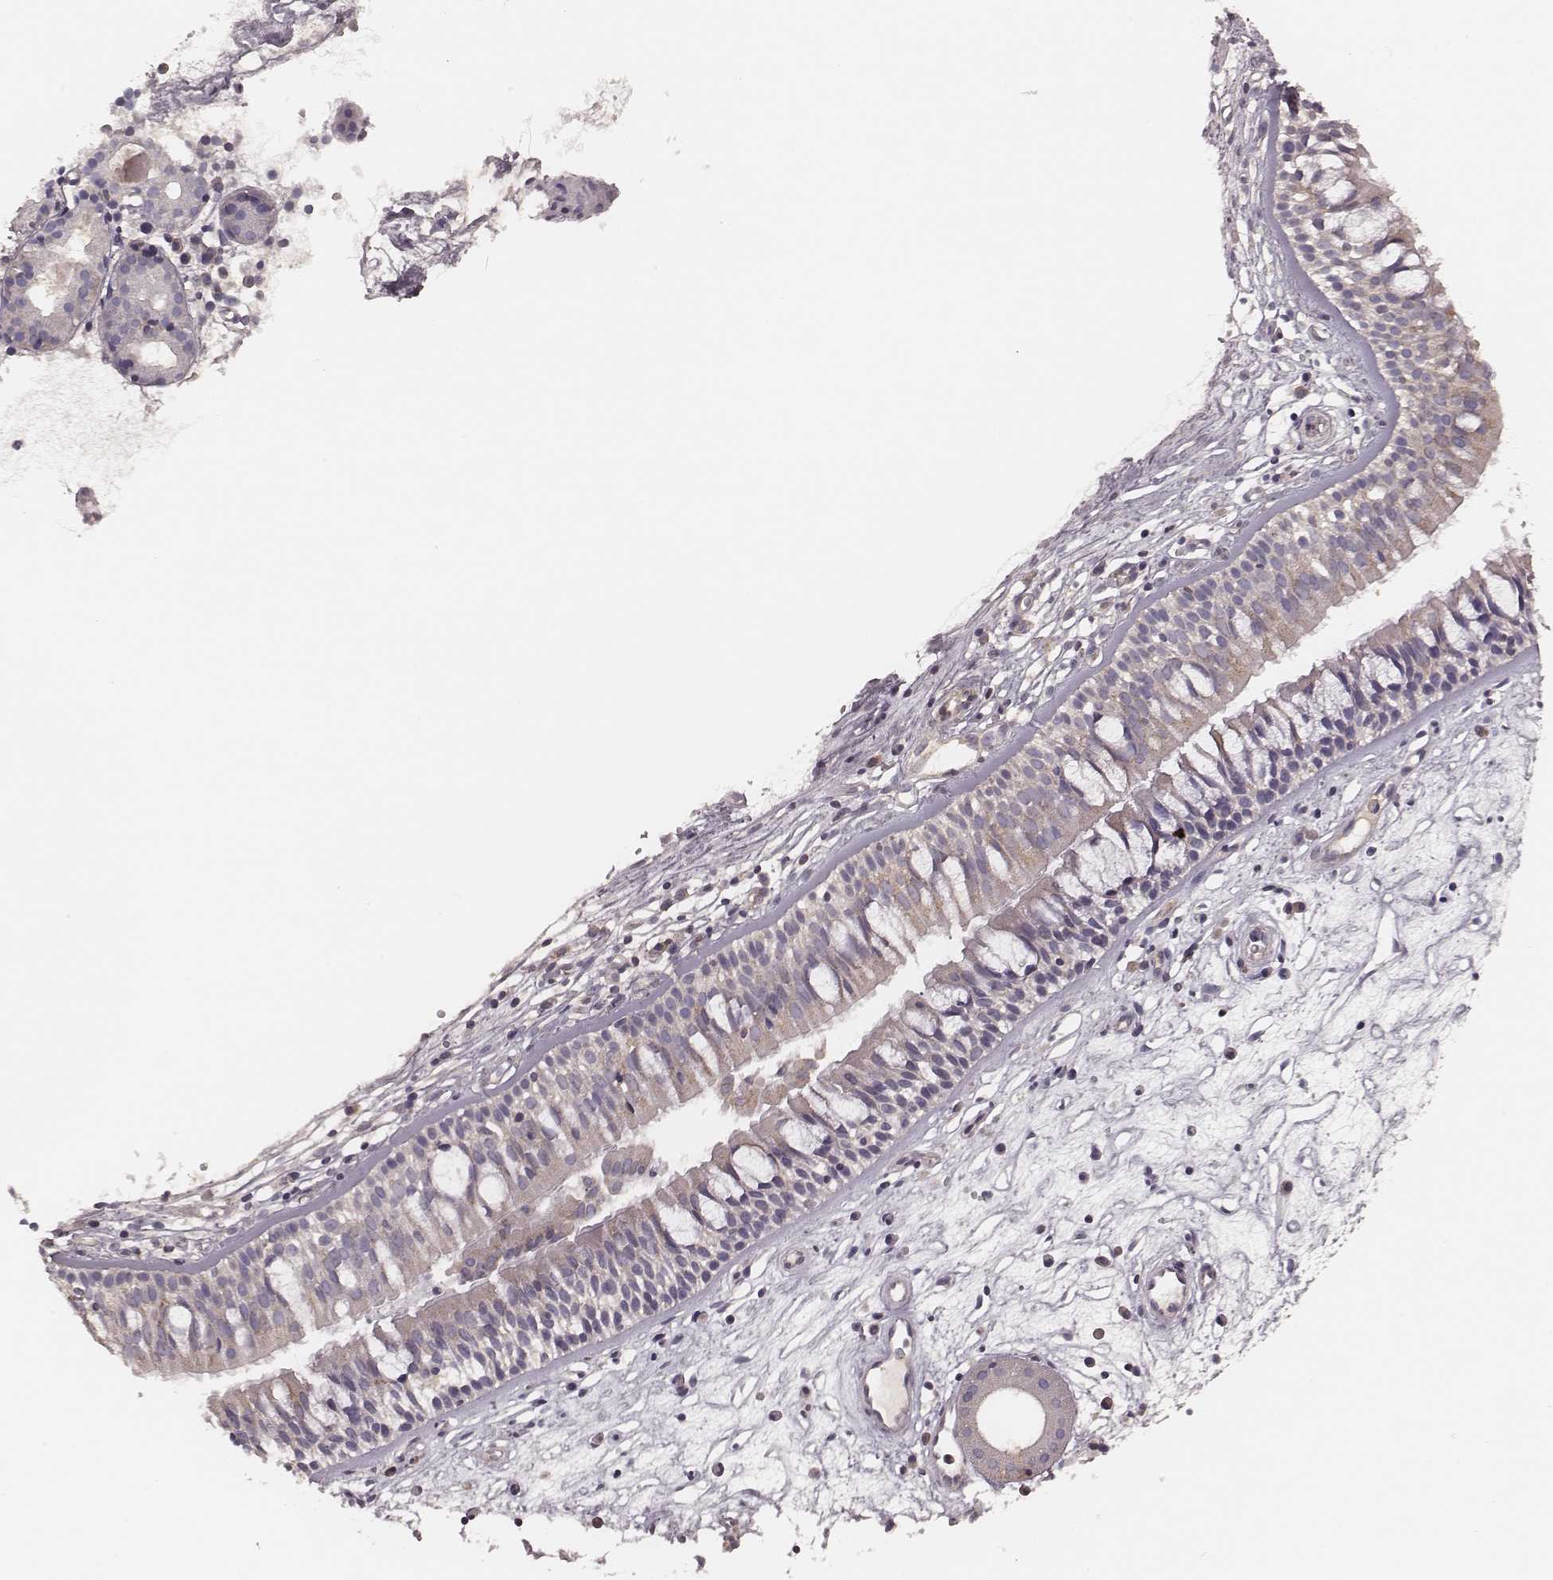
{"staining": {"intensity": "weak", "quantity": "<25%", "location": "cytoplasmic/membranous"}, "tissue": "nasopharynx", "cell_type": "Respiratory epithelial cells", "image_type": "normal", "snomed": [{"axis": "morphology", "description": "Normal tissue, NOS"}, {"axis": "topography", "description": "Nasopharynx"}], "caption": "IHC image of unremarkable nasopharynx: human nasopharynx stained with DAB (3,3'-diaminobenzidine) demonstrates no significant protein staining in respiratory epithelial cells. (DAB (3,3'-diaminobenzidine) immunohistochemistry with hematoxylin counter stain).", "gene": "CARS1", "patient": {"sex": "female", "age": 68}}